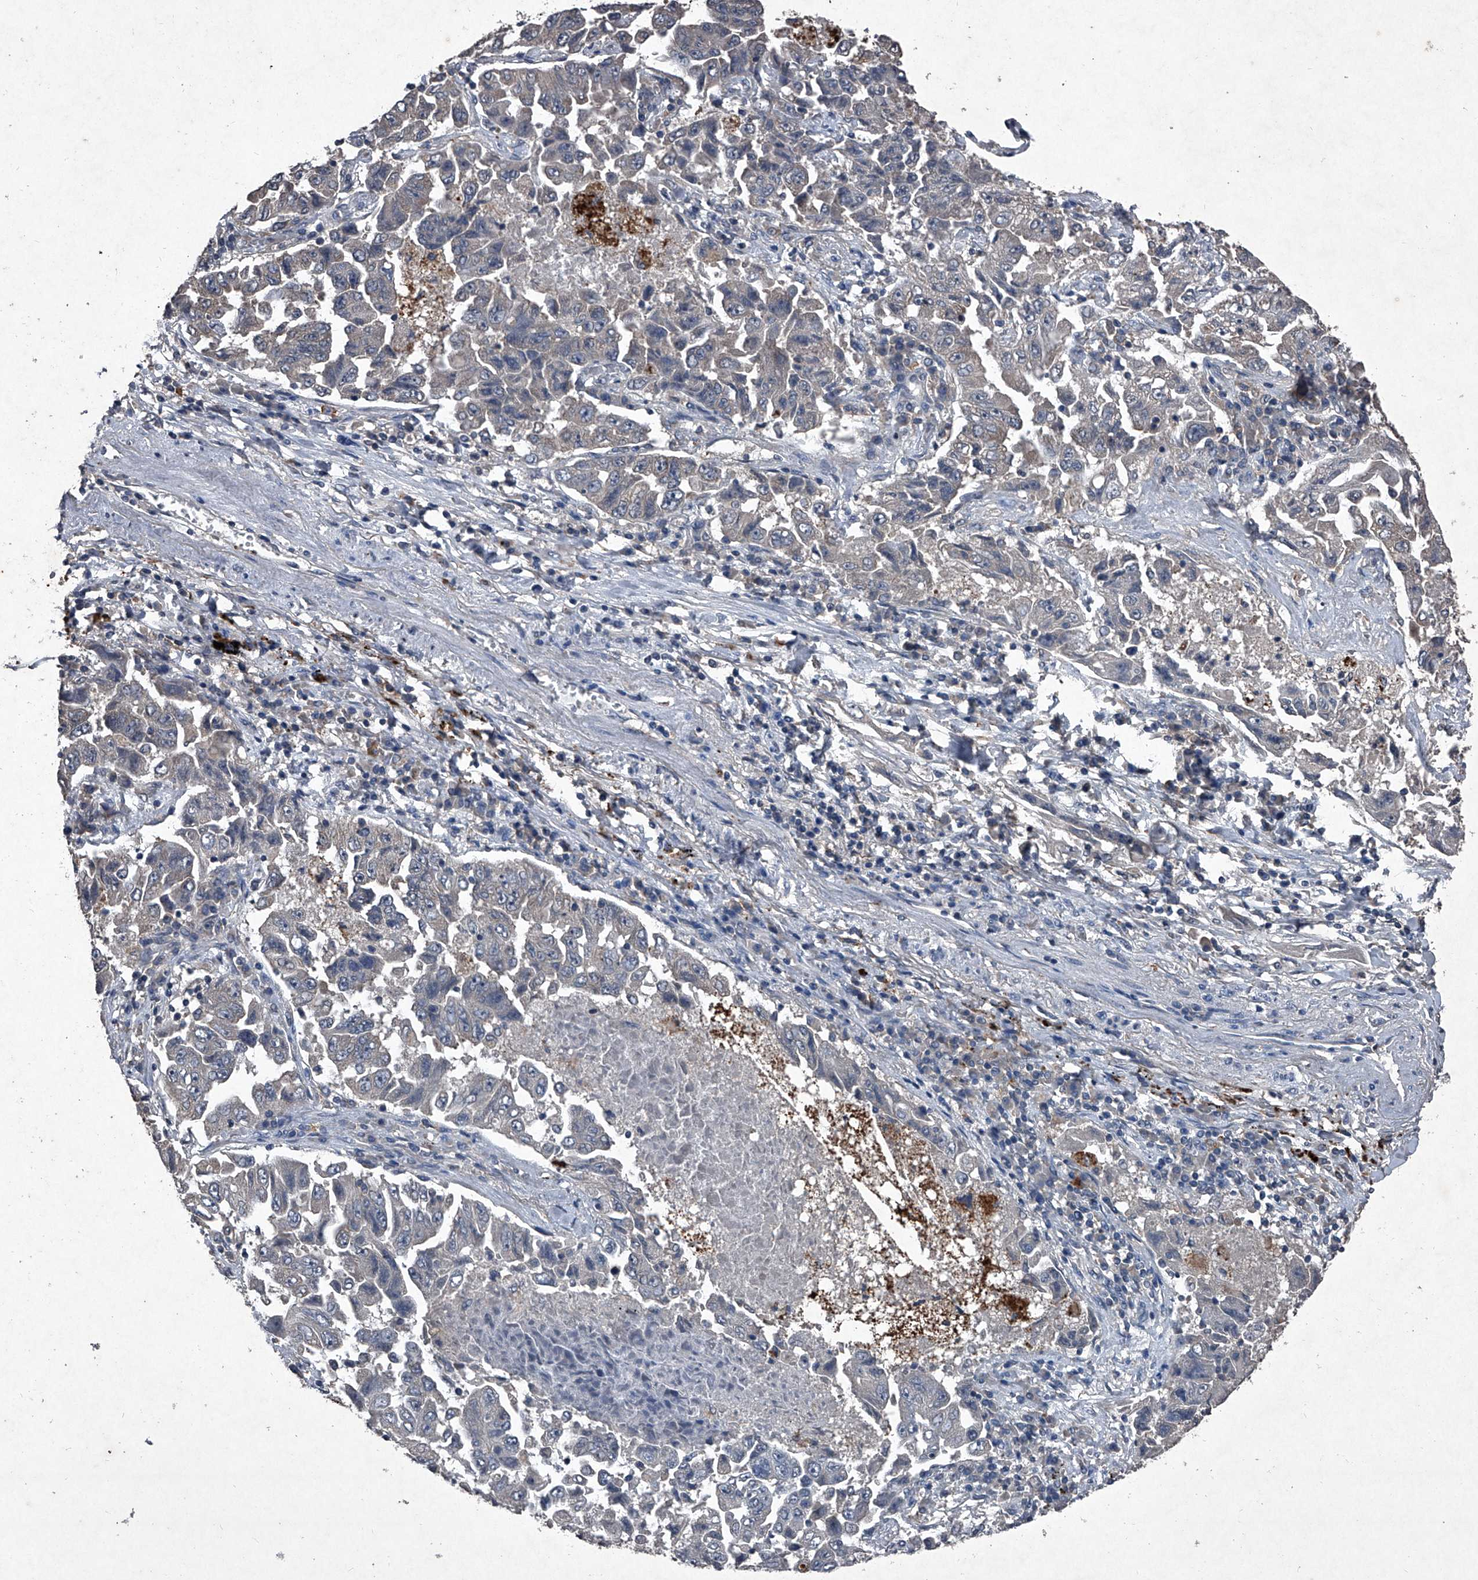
{"staining": {"intensity": "negative", "quantity": "none", "location": "none"}, "tissue": "lung cancer", "cell_type": "Tumor cells", "image_type": "cancer", "snomed": [{"axis": "morphology", "description": "Adenocarcinoma, NOS"}, {"axis": "topography", "description": "Lung"}], "caption": "A photomicrograph of human lung cancer is negative for staining in tumor cells. The staining is performed using DAB (3,3'-diaminobenzidine) brown chromogen with nuclei counter-stained in using hematoxylin.", "gene": "MAPKAP1", "patient": {"sex": "female", "age": 51}}